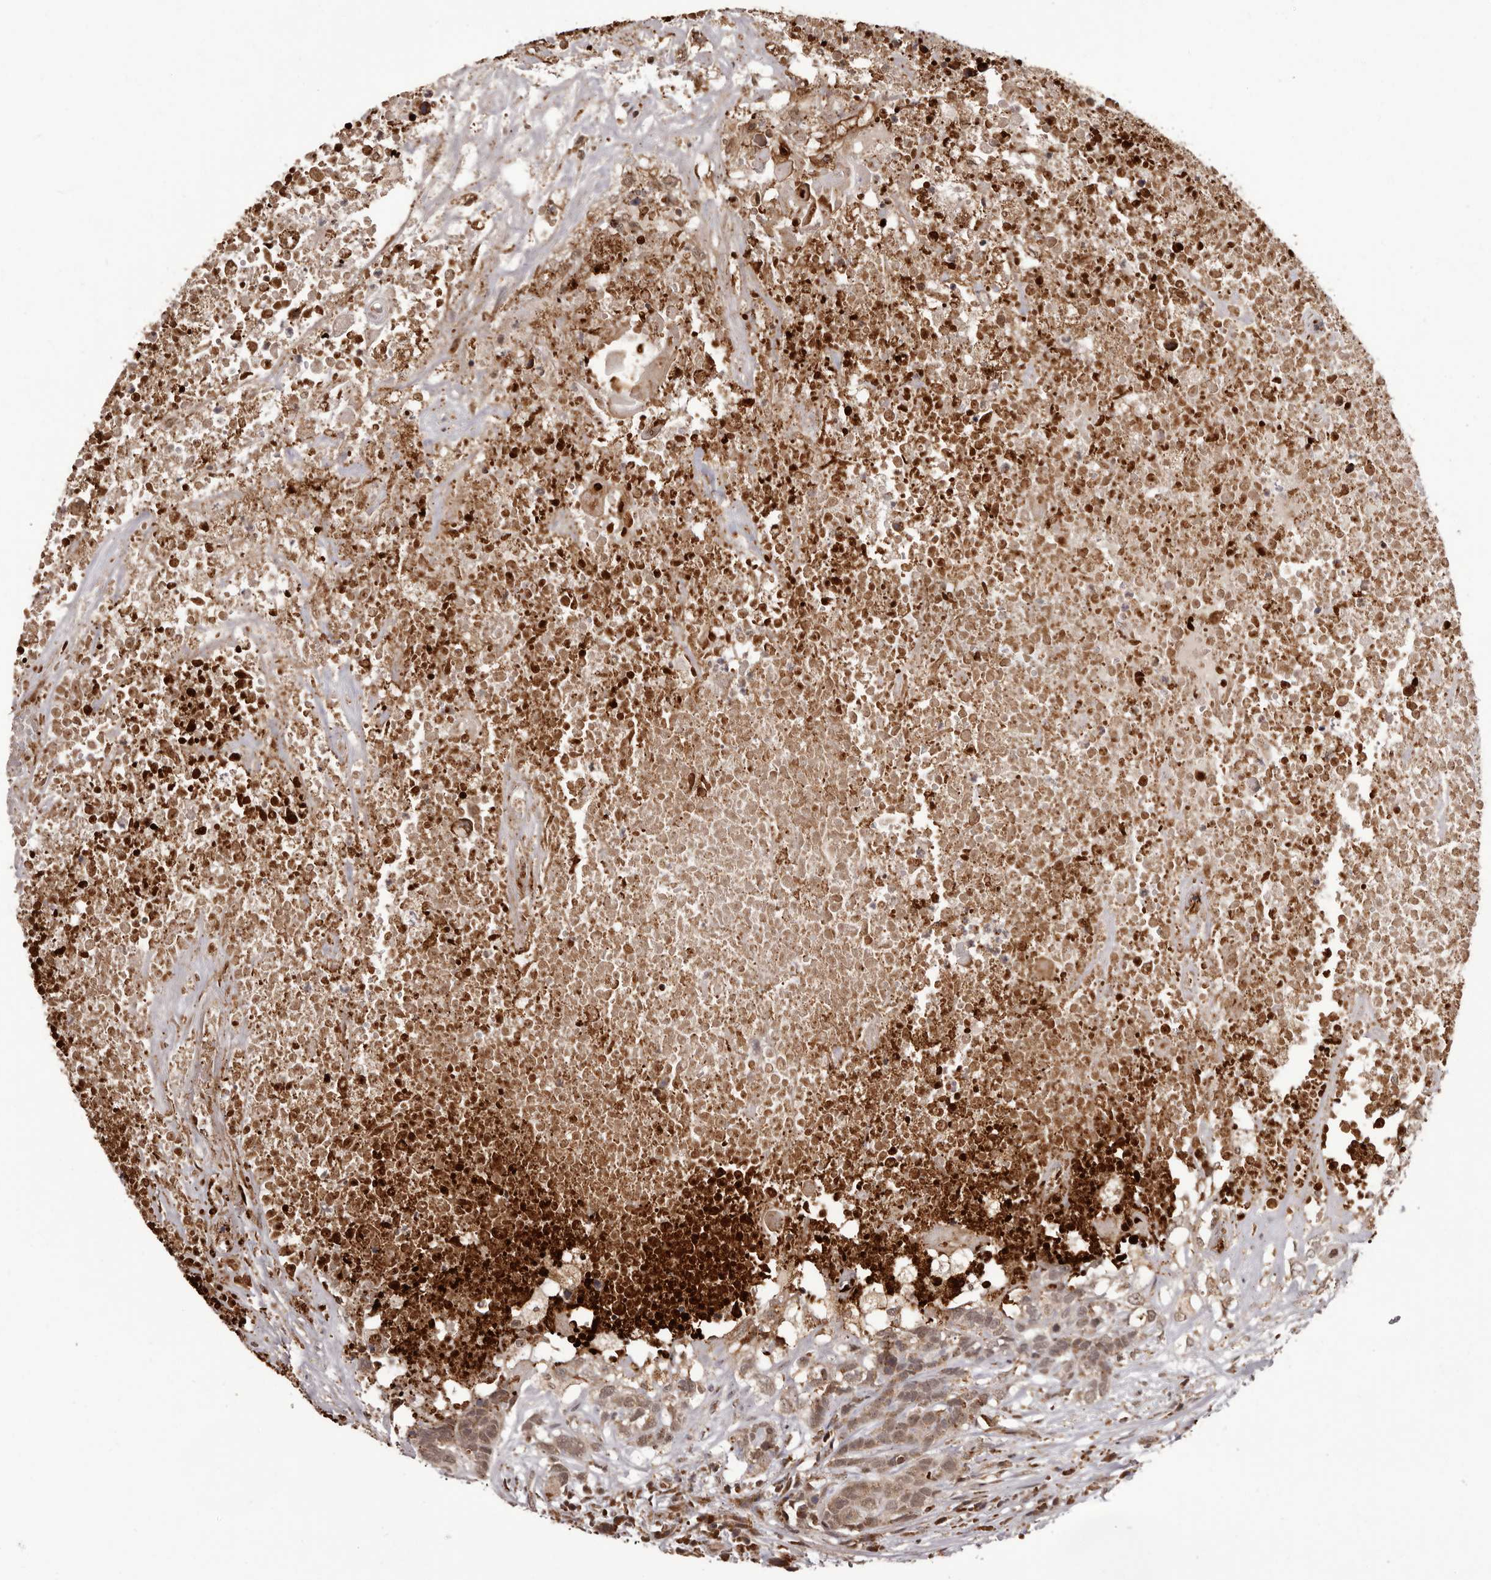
{"staining": {"intensity": "moderate", "quantity": ">75%", "location": "nuclear"}, "tissue": "head and neck cancer", "cell_type": "Tumor cells", "image_type": "cancer", "snomed": [{"axis": "morphology", "description": "Squamous cell carcinoma, NOS"}, {"axis": "topography", "description": "Head-Neck"}], "caption": "A brown stain shows moderate nuclear staining of a protein in squamous cell carcinoma (head and neck) tumor cells.", "gene": "IL32", "patient": {"sex": "male", "age": 66}}